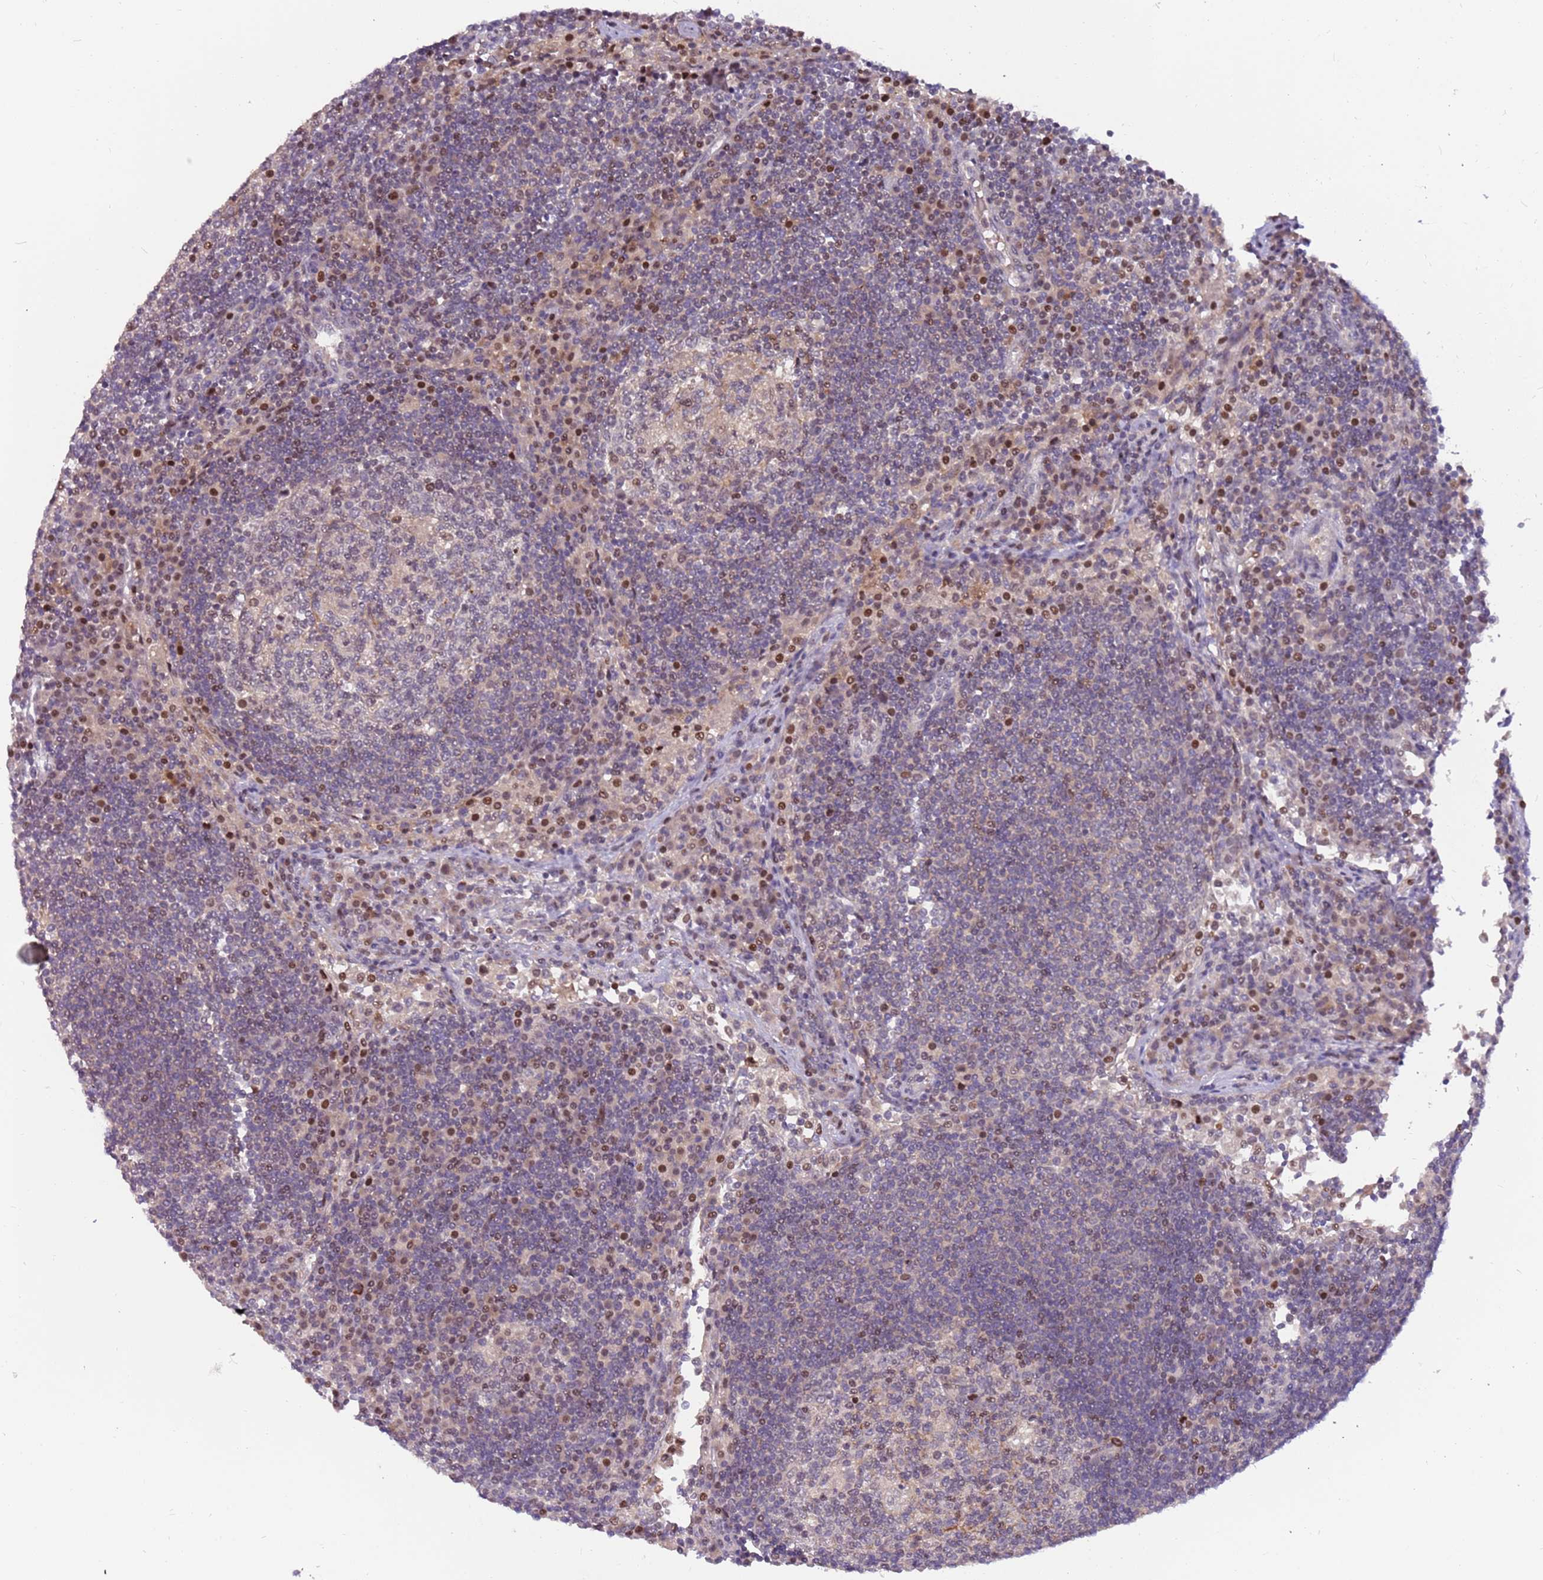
{"staining": {"intensity": "weak", "quantity": "<25%", "location": "cytoplasmic/membranous"}, "tissue": "lymph node", "cell_type": "Germinal center cells", "image_type": "normal", "snomed": [{"axis": "morphology", "description": "Normal tissue, NOS"}, {"axis": "topography", "description": "Lymph node"}], "caption": "DAB (3,3'-diaminobenzidine) immunohistochemical staining of unremarkable lymph node demonstrates no significant positivity in germinal center cells. Brightfield microscopy of immunohistochemistry (IHC) stained with DAB (brown) and hematoxylin (blue), captured at high magnification.", "gene": "ARHGEF35", "patient": {"sex": "female", "age": 53}}